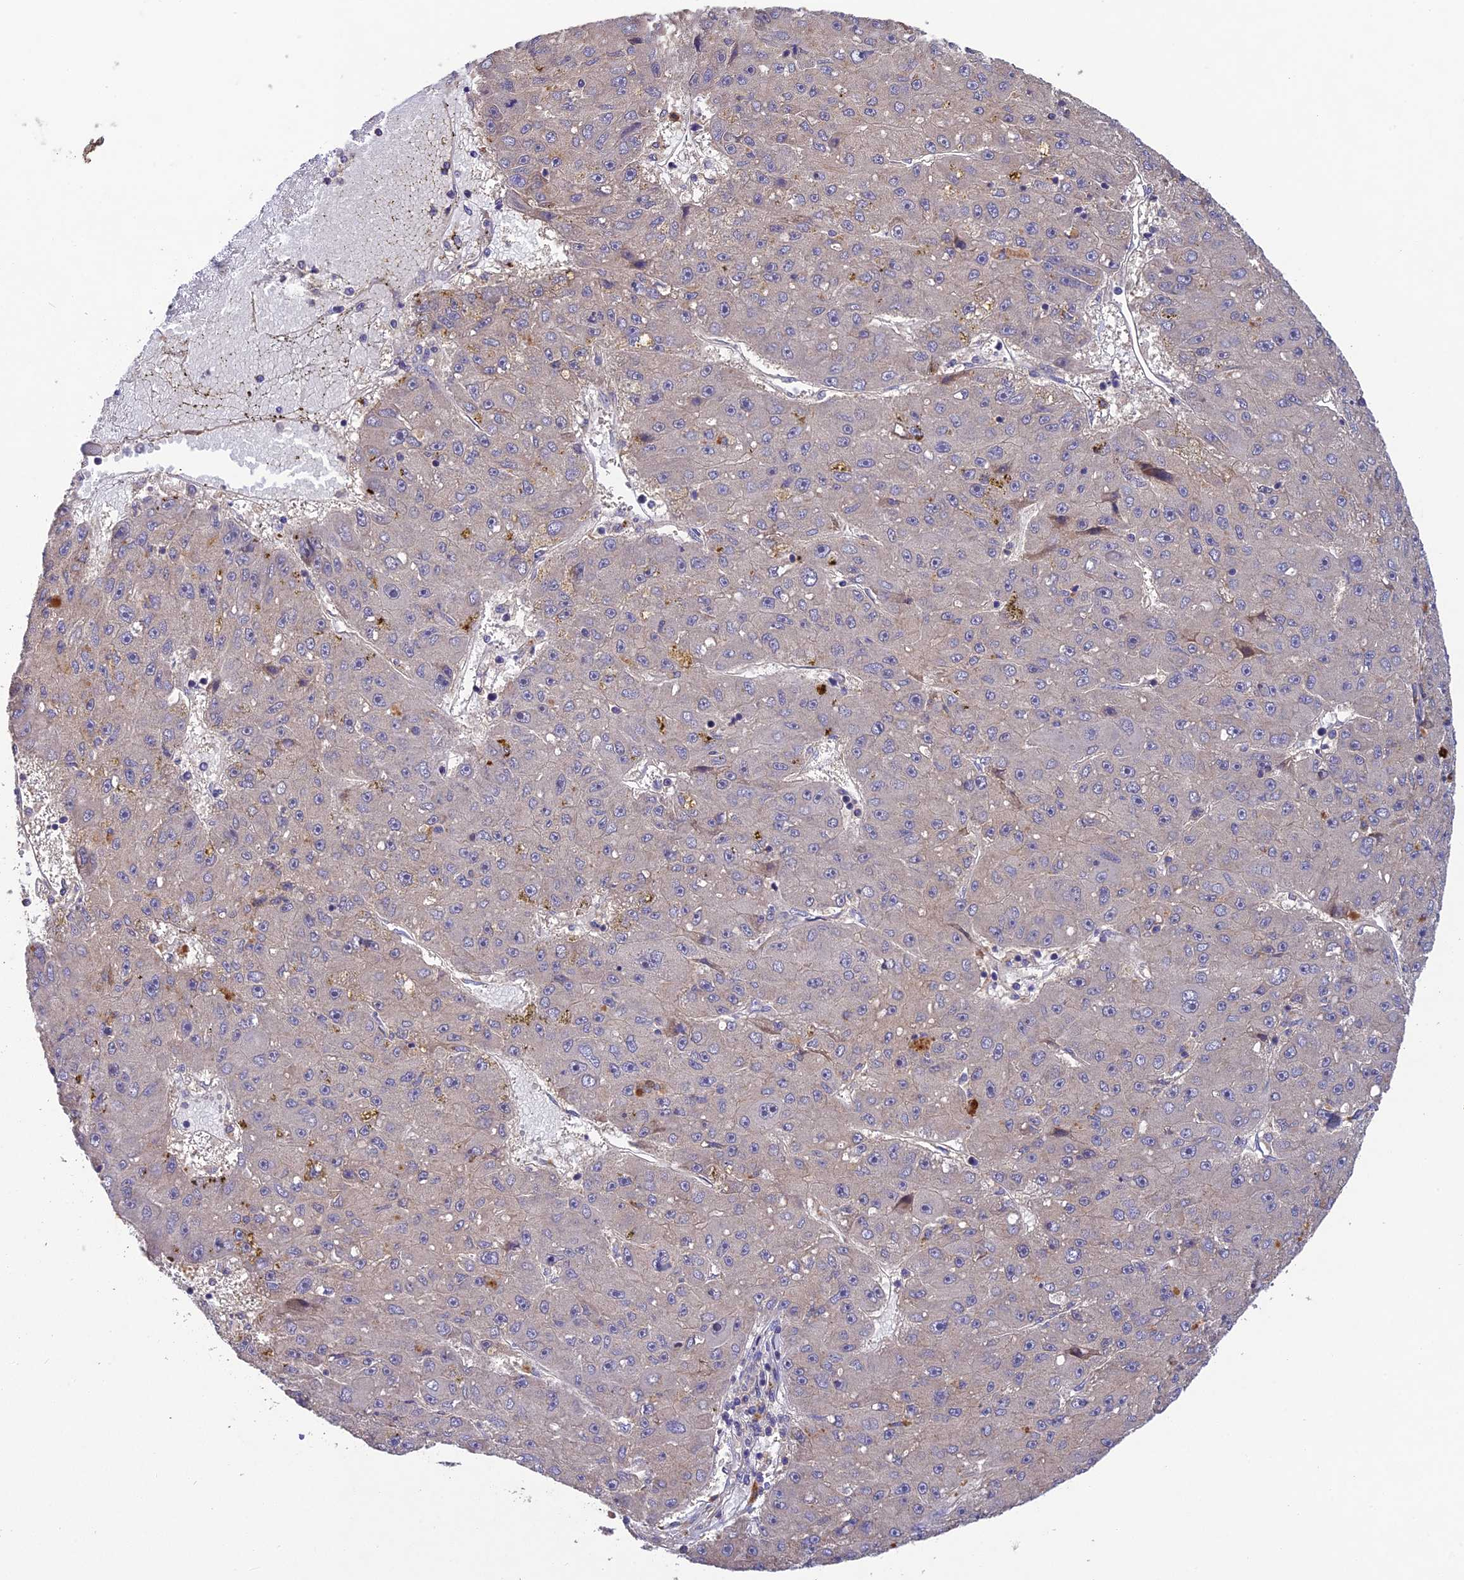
{"staining": {"intensity": "negative", "quantity": "none", "location": "none"}, "tissue": "liver cancer", "cell_type": "Tumor cells", "image_type": "cancer", "snomed": [{"axis": "morphology", "description": "Carcinoma, Hepatocellular, NOS"}, {"axis": "topography", "description": "Liver"}], "caption": "The histopathology image reveals no significant positivity in tumor cells of liver hepatocellular carcinoma.", "gene": "DENND5B", "patient": {"sex": "male", "age": 67}}